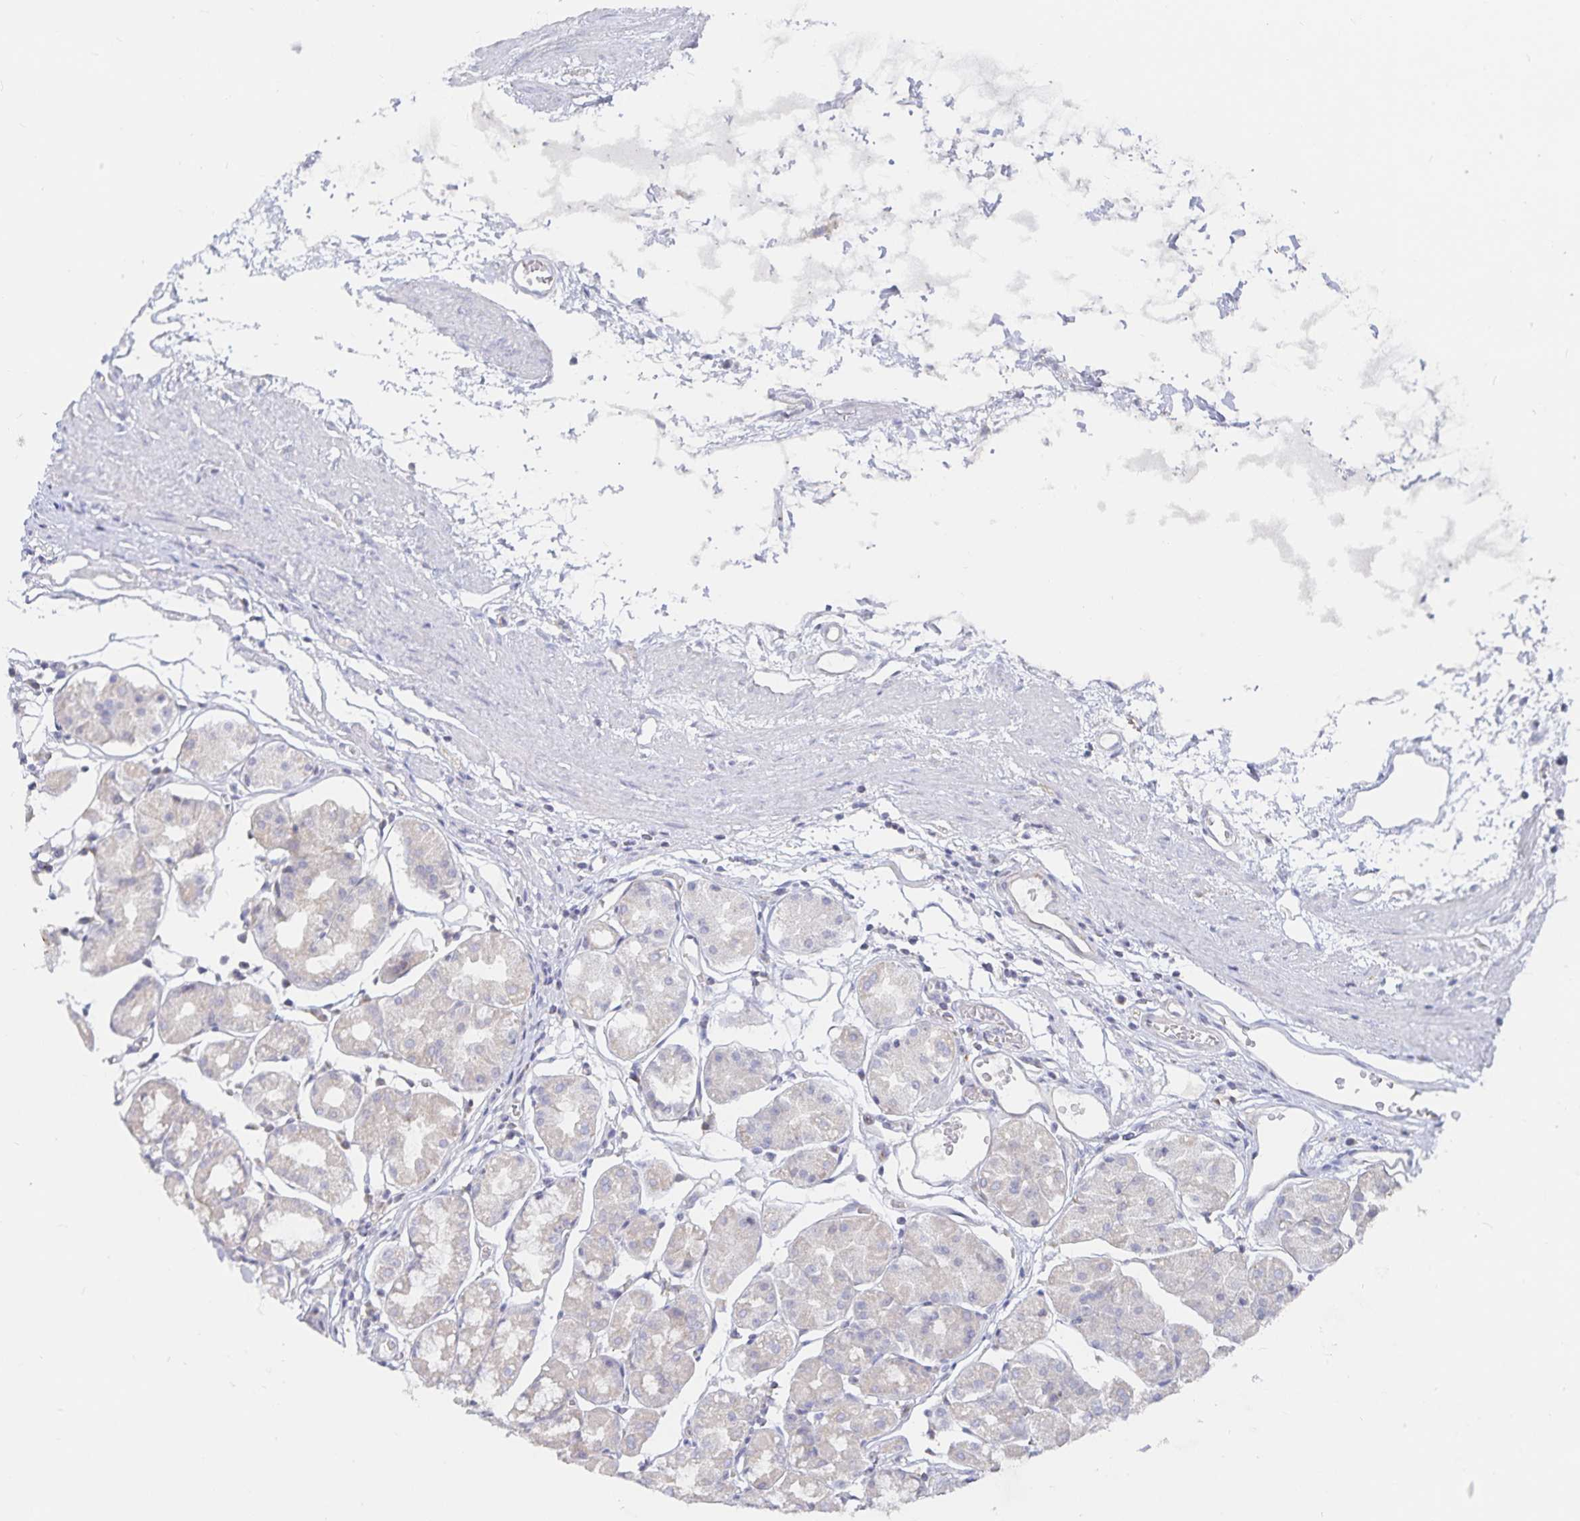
{"staining": {"intensity": "moderate", "quantity": "<25%", "location": "cytoplasmic/membranous"}, "tissue": "stomach", "cell_type": "Glandular cells", "image_type": "normal", "snomed": [{"axis": "morphology", "description": "Normal tissue, NOS"}, {"axis": "topography", "description": "Stomach"}], "caption": "This is a photomicrograph of immunohistochemistry (IHC) staining of normal stomach, which shows moderate positivity in the cytoplasmic/membranous of glandular cells.", "gene": "SFTPA1", "patient": {"sex": "male", "age": 55}}